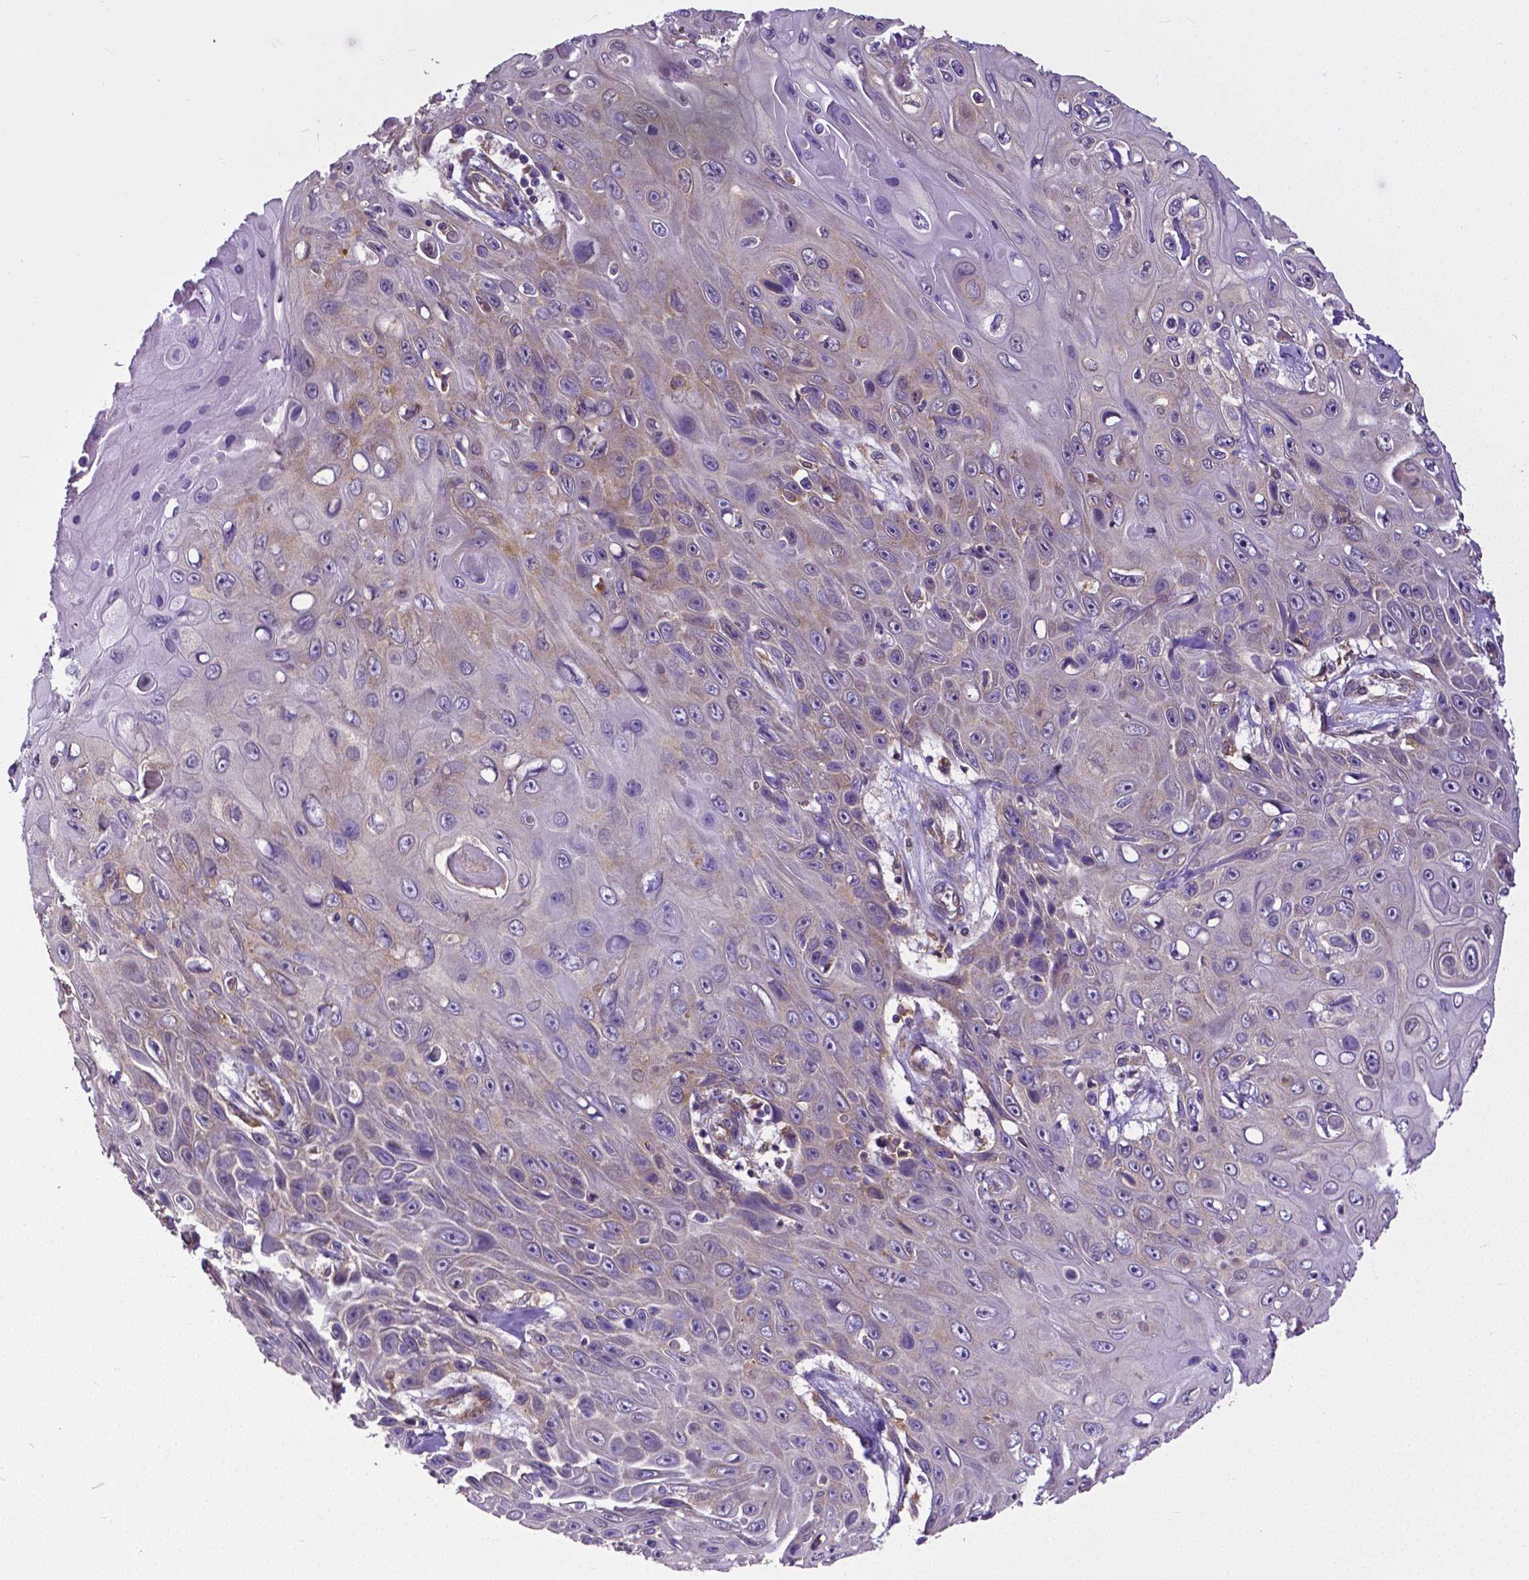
{"staining": {"intensity": "weak", "quantity": "<25%", "location": "cytoplasmic/membranous"}, "tissue": "skin cancer", "cell_type": "Tumor cells", "image_type": "cancer", "snomed": [{"axis": "morphology", "description": "Squamous cell carcinoma, NOS"}, {"axis": "topography", "description": "Skin"}], "caption": "Tumor cells show no significant protein expression in skin cancer. Brightfield microscopy of IHC stained with DAB (3,3'-diaminobenzidine) (brown) and hematoxylin (blue), captured at high magnification.", "gene": "DICER1", "patient": {"sex": "male", "age": 82}}